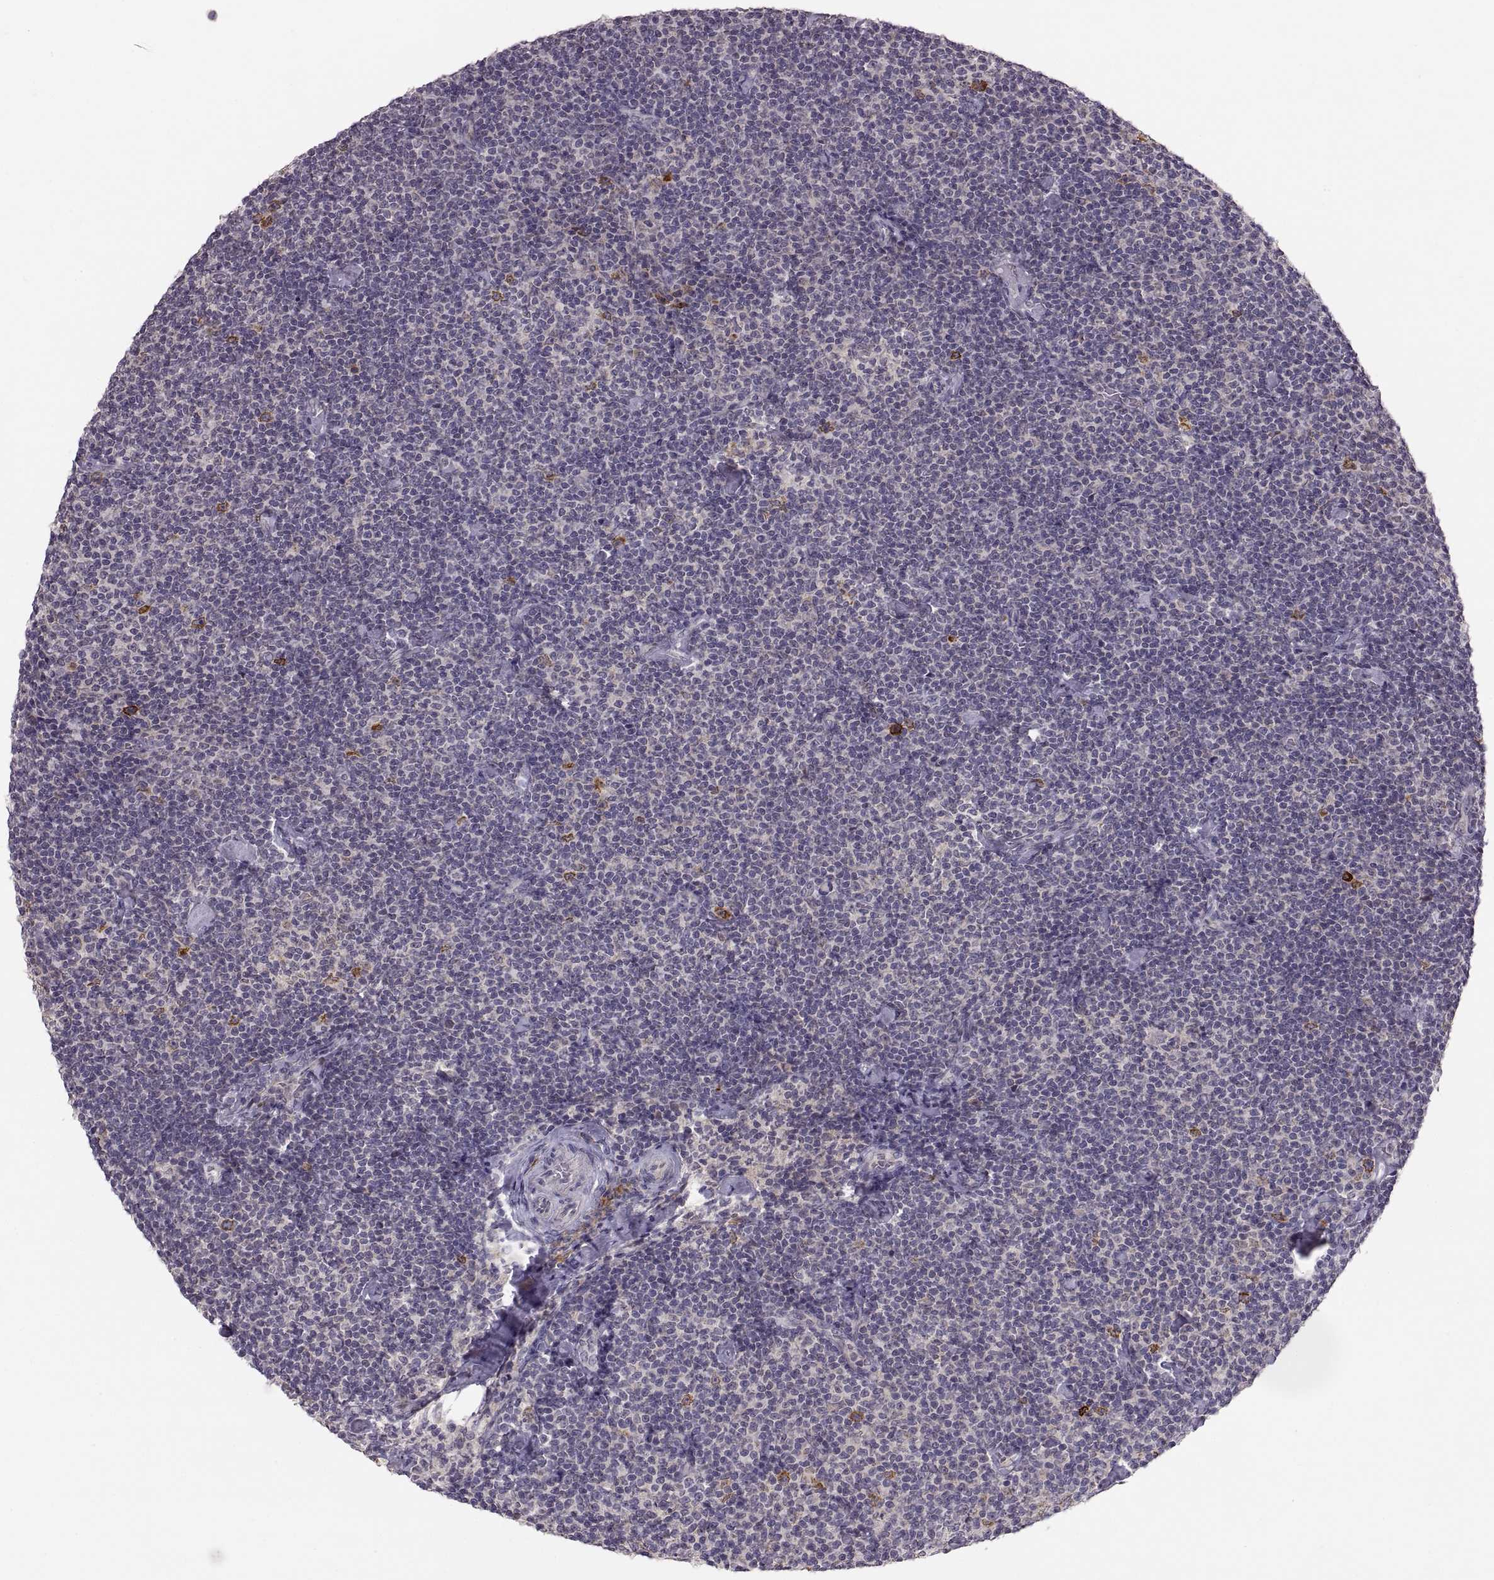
{"staining": {"intensity": "negative", "quantity": "none", "location": "none"}, "tissue": "lymphoma", "cell_type": "Tumor cells", "image_type": "cancer", "snomed": [{"axis": "morphology", "description": "Malignant lymphoma, non-Hodgkin's type, Low grade"}, {"axis": "topography", "description": "Lymph node"}], "caption": "Tumor cells show no significant expression in low-grade malignant lymphoma, non-Hodgkin's type. (IHC, brightfield microscopy, high magnification).", "gene": "HMGCR", "patient": {"sex": "male", "age": 81}}